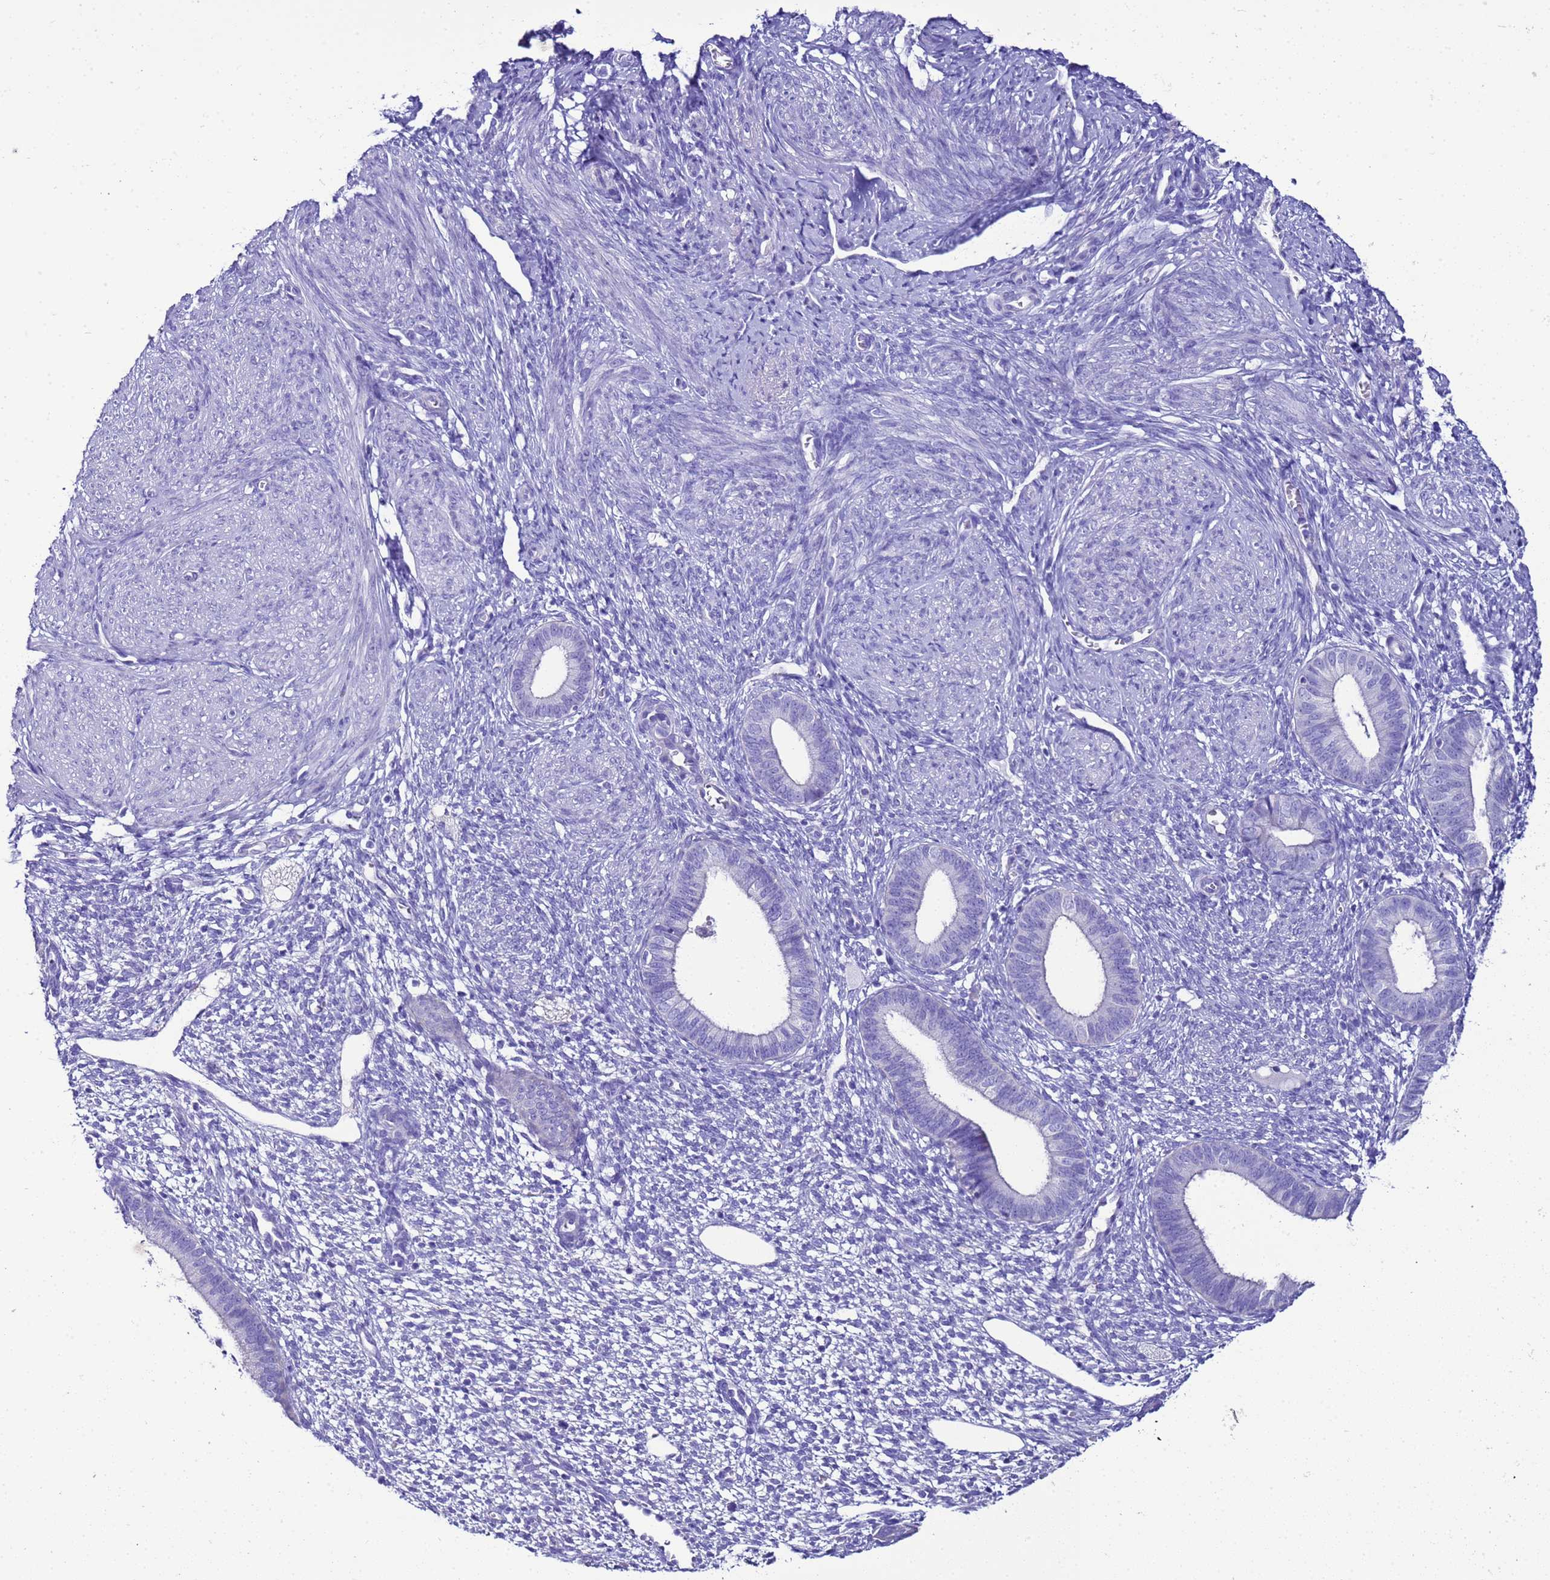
{"staining": {"intensity": "negative", "quantity": "none", "location": "none"}, "tissue": "endometrium", "cell_type": "Cells in endometrial stroma", "image_type": "normal", "snomed": [{"axis": "morphology", "description": "Normal tissue, NOS"}, {"axis": "topography", "description": "Endometrium"}], "caption": "Immunohistochemistry image of normal endometrium stained for a protein (brown), which exhibits no positivity in cells in endometrial stroma. (DAB (3,3'-diaminobenzidine) immunohistochemistry (IHC), high magnification).", "gene": "BEST2", "patient": {"sex": "female", "age": 46}}